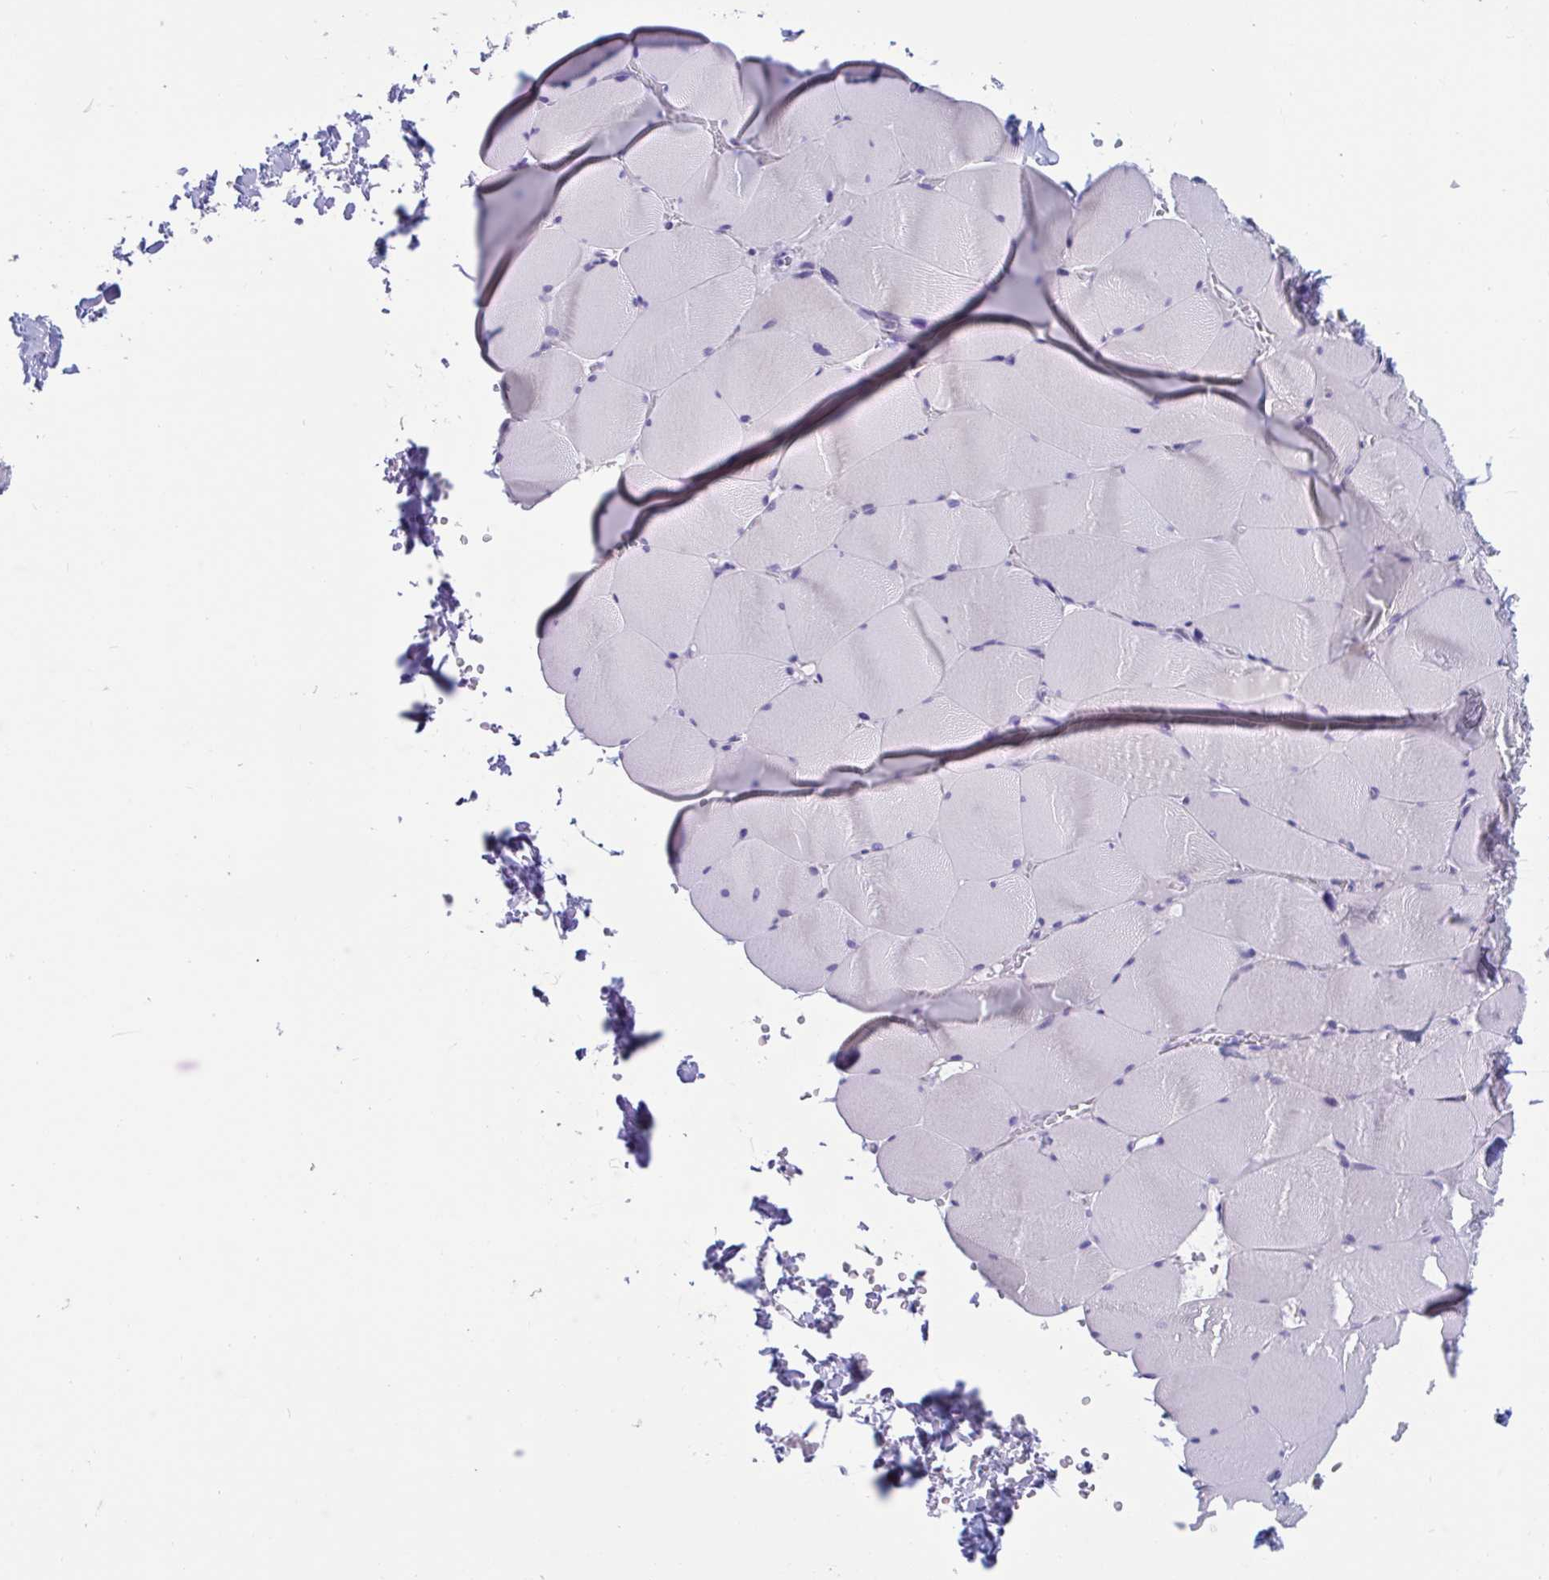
{"staining": {"intensity": "weak", "quantity": "<25%", "location": "cytoplasmic/membranous"}, "tissue": "skeletal muscle", "cell_type": "Myocytes", "image_type": "normal", "snomed": [{"axis": "morphology", "description": "Normal tissue, NOS"}, {"axis": "topography", "description": "Skeletal muscle"}, {"axis": "topography", "description": "Head-Neck"}], "caption": "Protein analysis of benign skeletal muscle shows no significant staining in myocytes. Brightfield microscopy of IHC stained with DAB (brown) and hematoxylin (blue), captured at high magnification.", "gene": "OR13A1", "patient": {"sex": "male", "age": 66}}